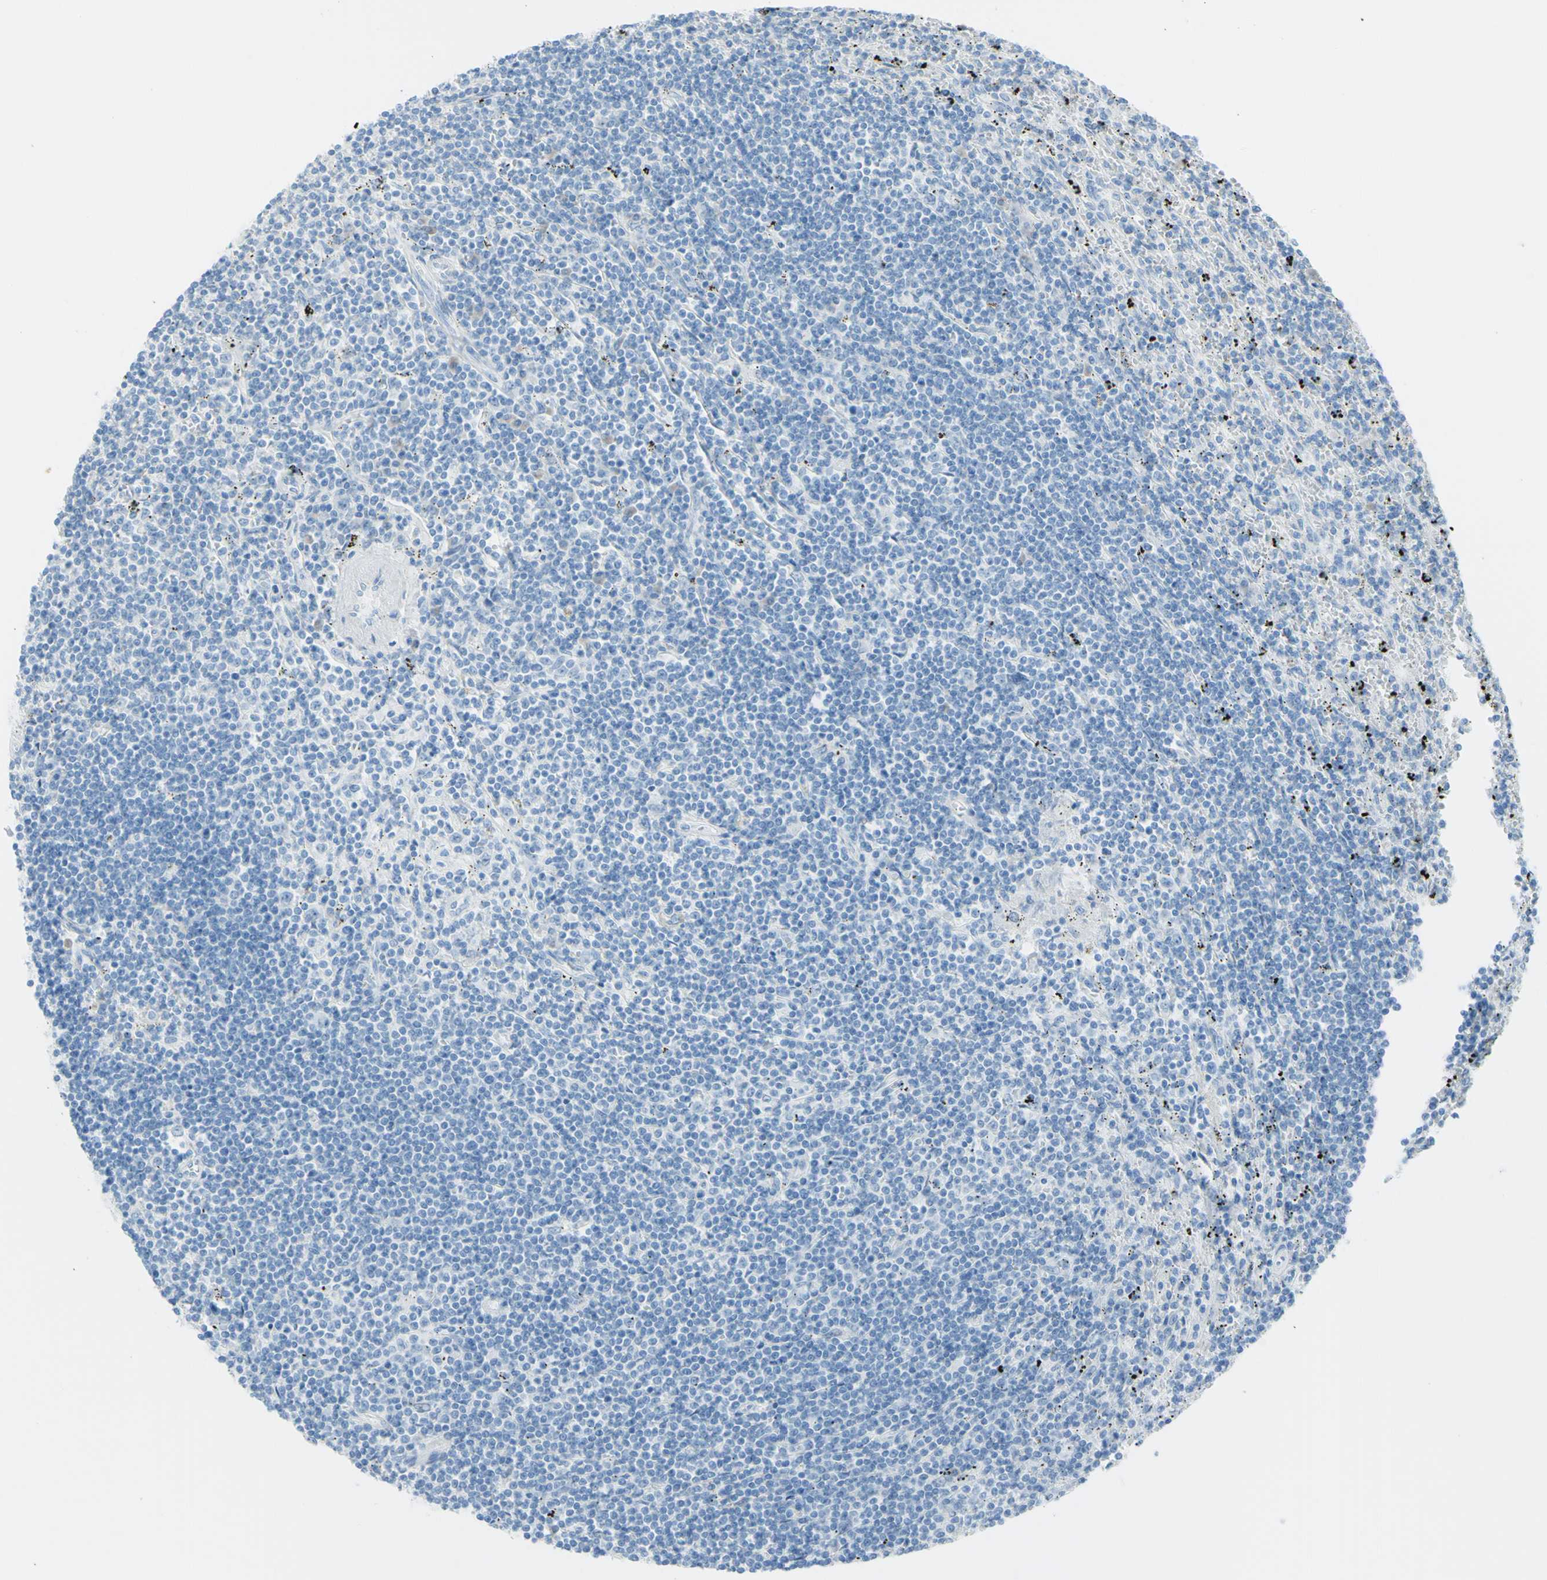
{"staining": {"intensity": "negative", "quantity": "none", "location": "none"}, "tissue": "lymphoma", "cell_type": "Tumor cells", "image_type": "cancer", "snomed": [{"axis": "morphology", "description": "Malignant lymphoma, non-Hodgkin's type, Low grade"}, {"axis": "topography", "description": "Spleen"}], "caption": "A high-resolution histopathology image shows immunohistochemistry (IHC) staining of lymphoma, which exhibits no significant staining in tumor cells.", "gene": "TFPI2", "patient": {"sex": "male", "age": 76}}